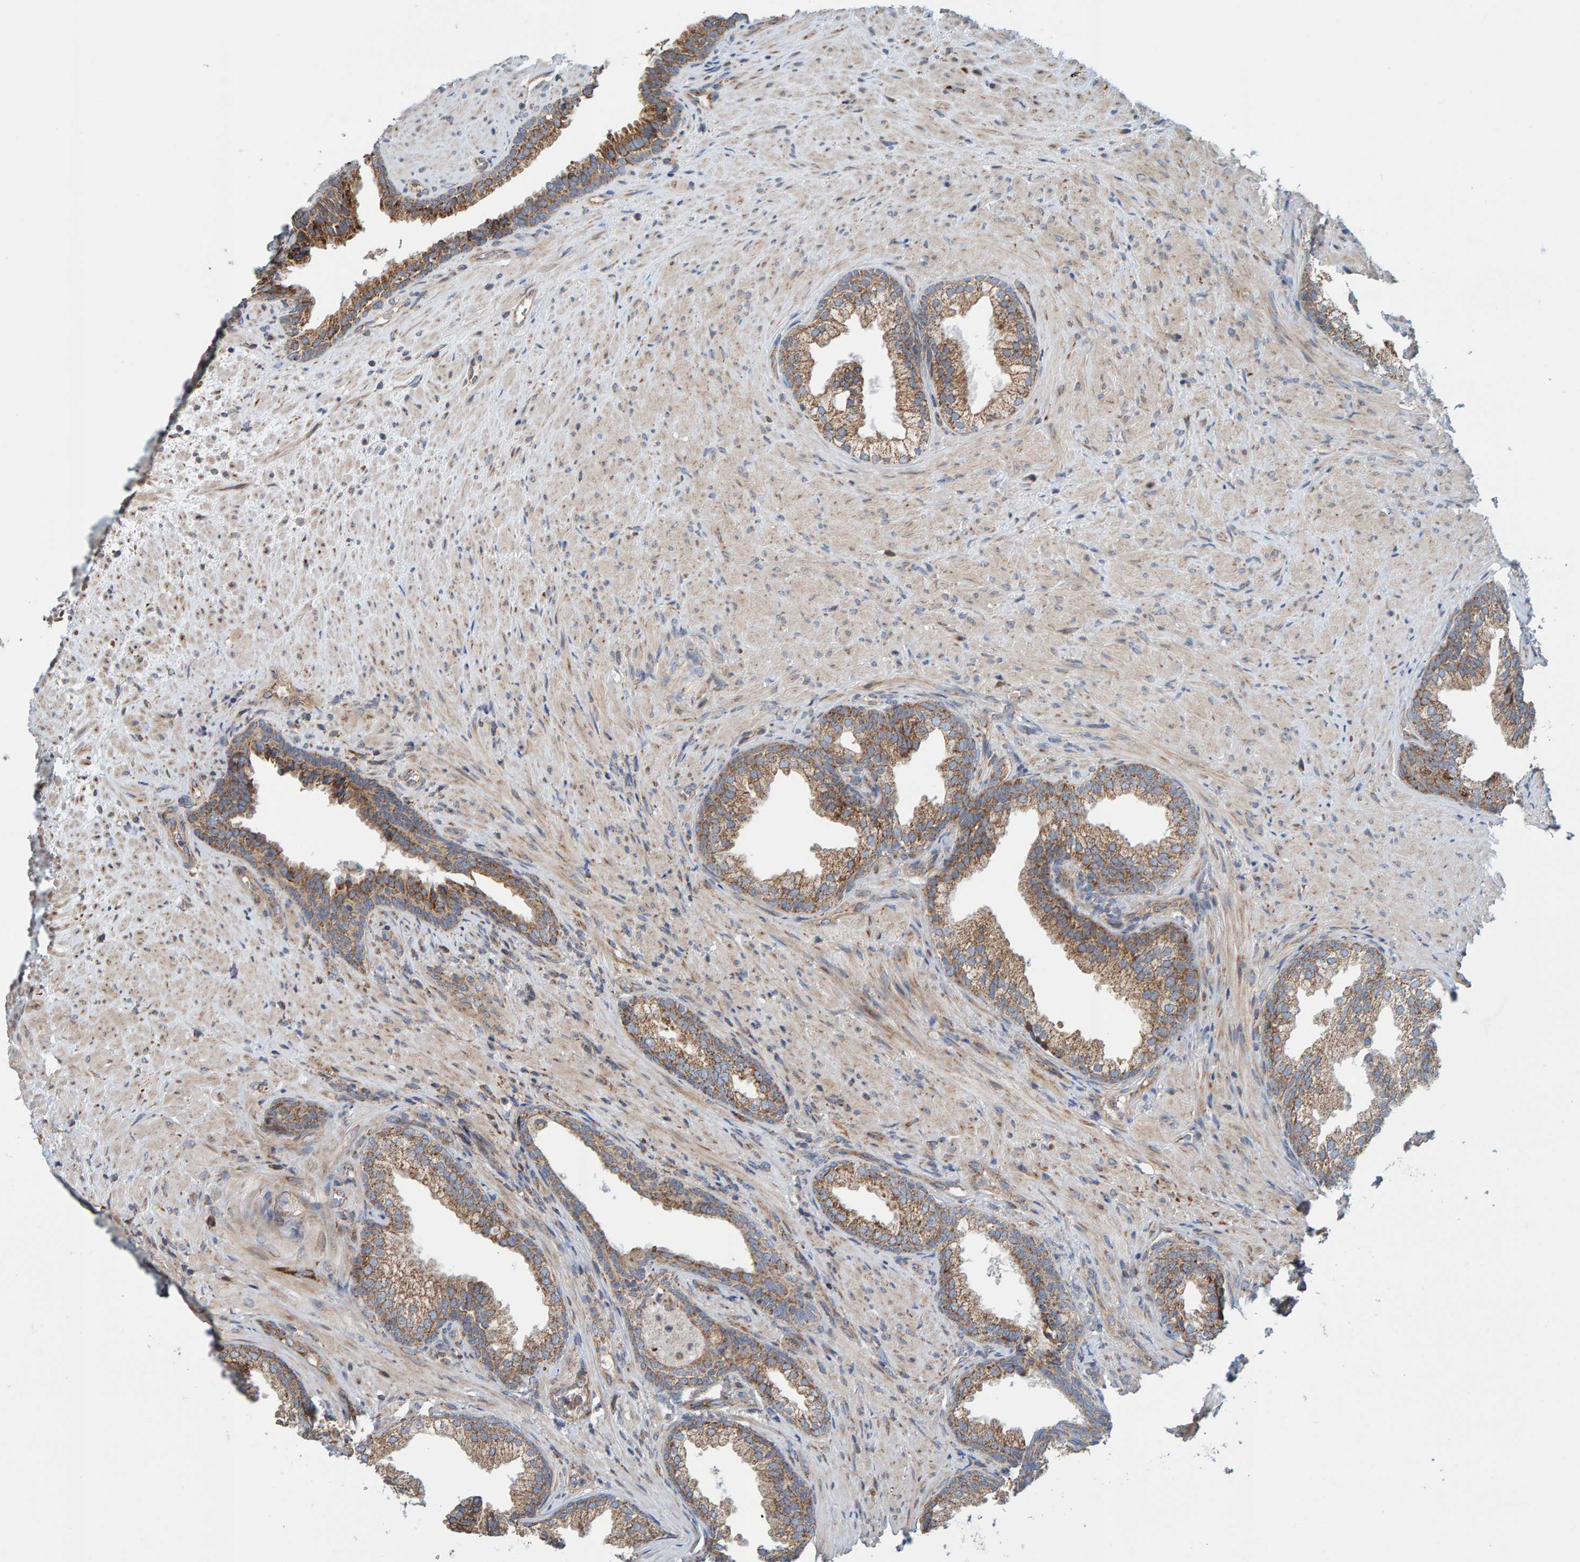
{"staining": {"intensity": "moderate", "quantity": ">75%", "location": "cytoplasmic/membranous"}, "tissue": "prostate", "cell_type": "Glandular cells", "image_type": "normal", "snomed": [{"axis": "morphology", "description": "Normal tissue, NOS"}, {"axis": "topography", "description": "Prostate"}], "caption": "Protein expression by immunohistochemistry (IHC) shows moderate cytoplasmic/membranous expression in about >75% of glandular cells in benign prostate.", "gene": "MRPL45", "patient": {"sex": "male", "age": 76}}